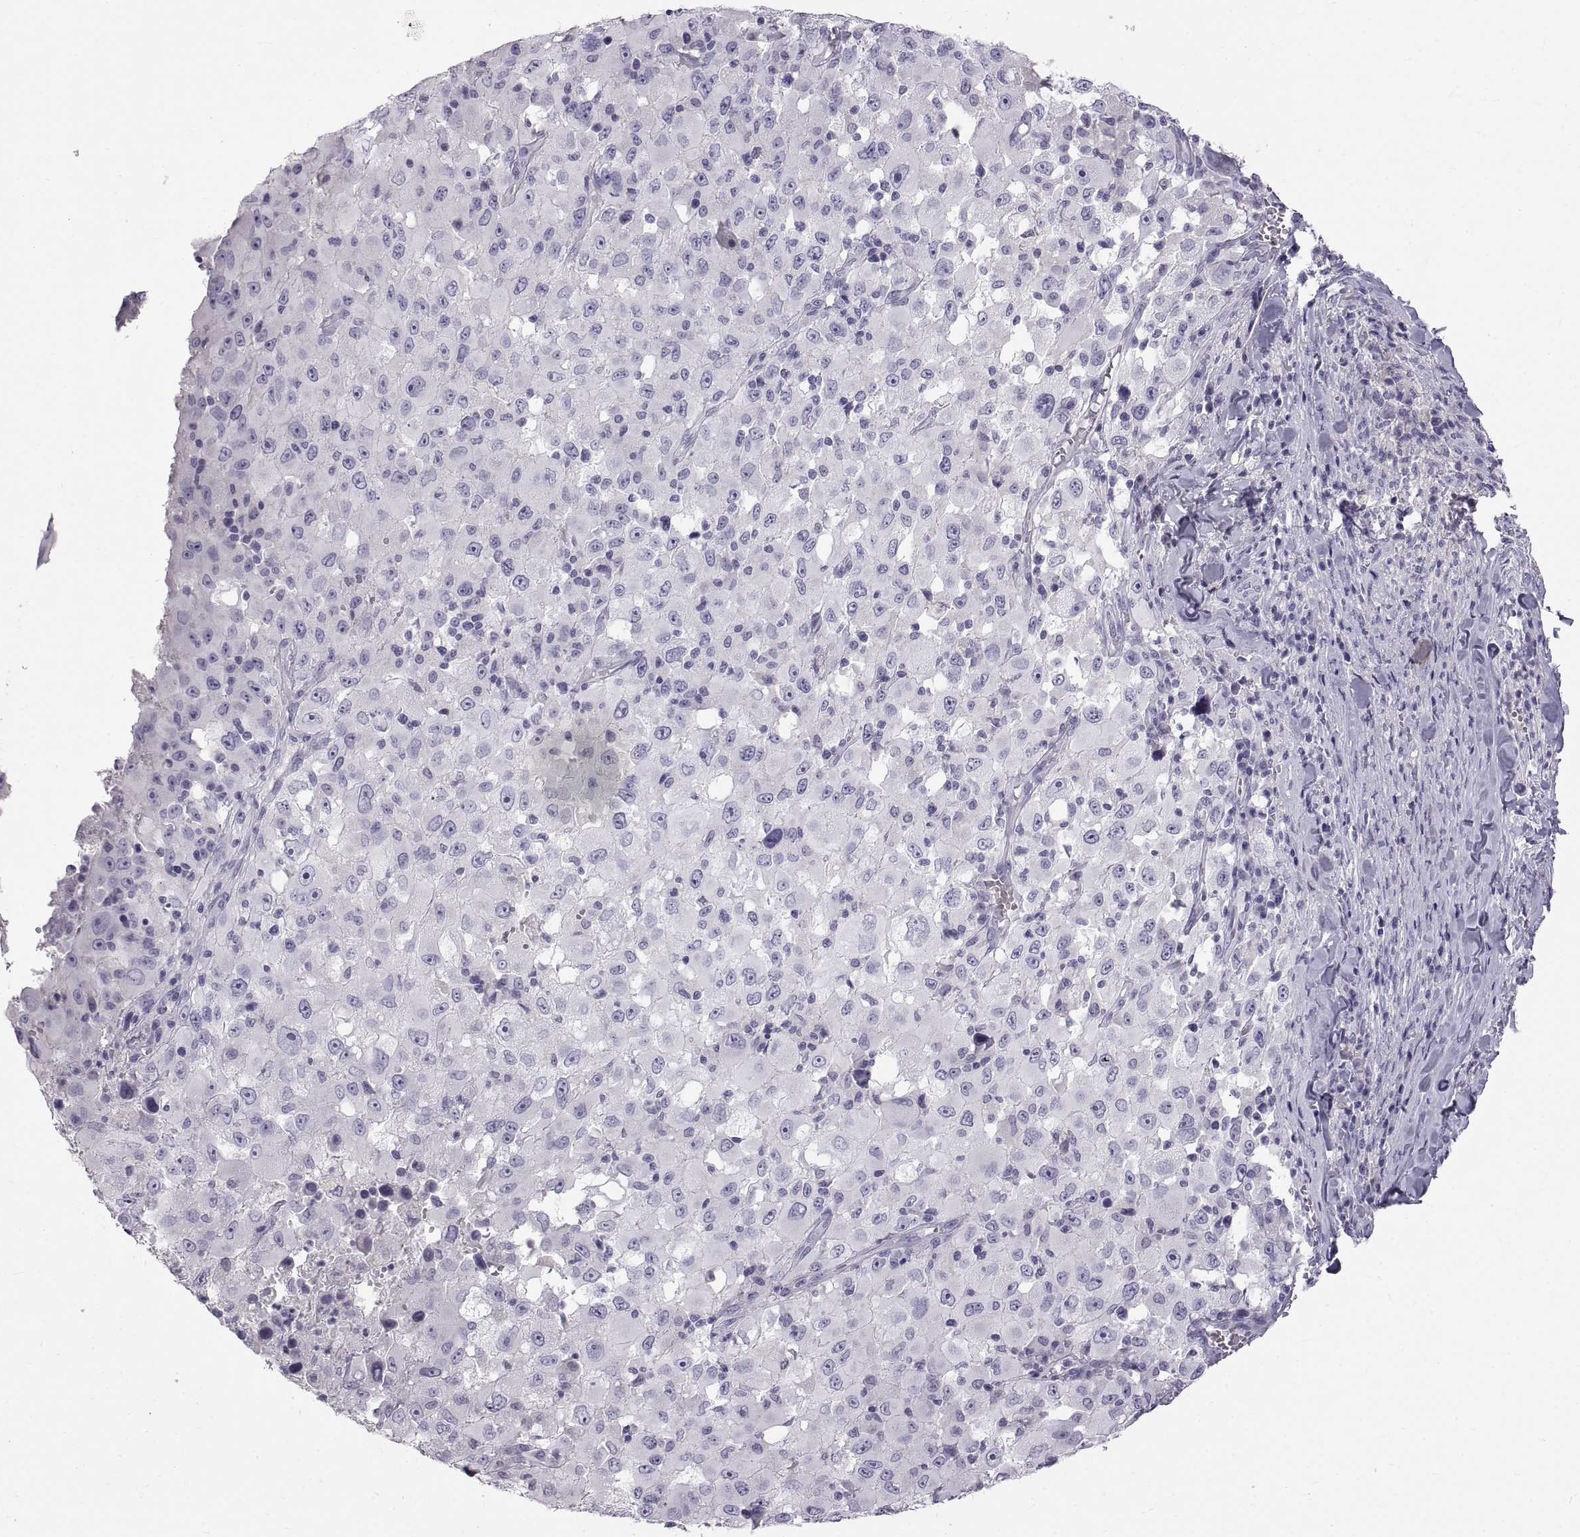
{"staining": {"intensity": "negative", "quantity": "none", "location": "none"}, "tissue": "melanoma", "cell_type": "Tumor cells", "image_type": "cancer", "snomed": [{"axis": "morphology", "description": "Malignant melanoma, Metastatic site"}, {"axis": "topography", "description": "Soft tissue"}], "caption": "Tumor cells show no significant protein staining in malignant melanoma (metastatic site). Nuclei are stained in blue.", "gene": "WFDC8", "patient": {"sex": "male", "age": 50}}